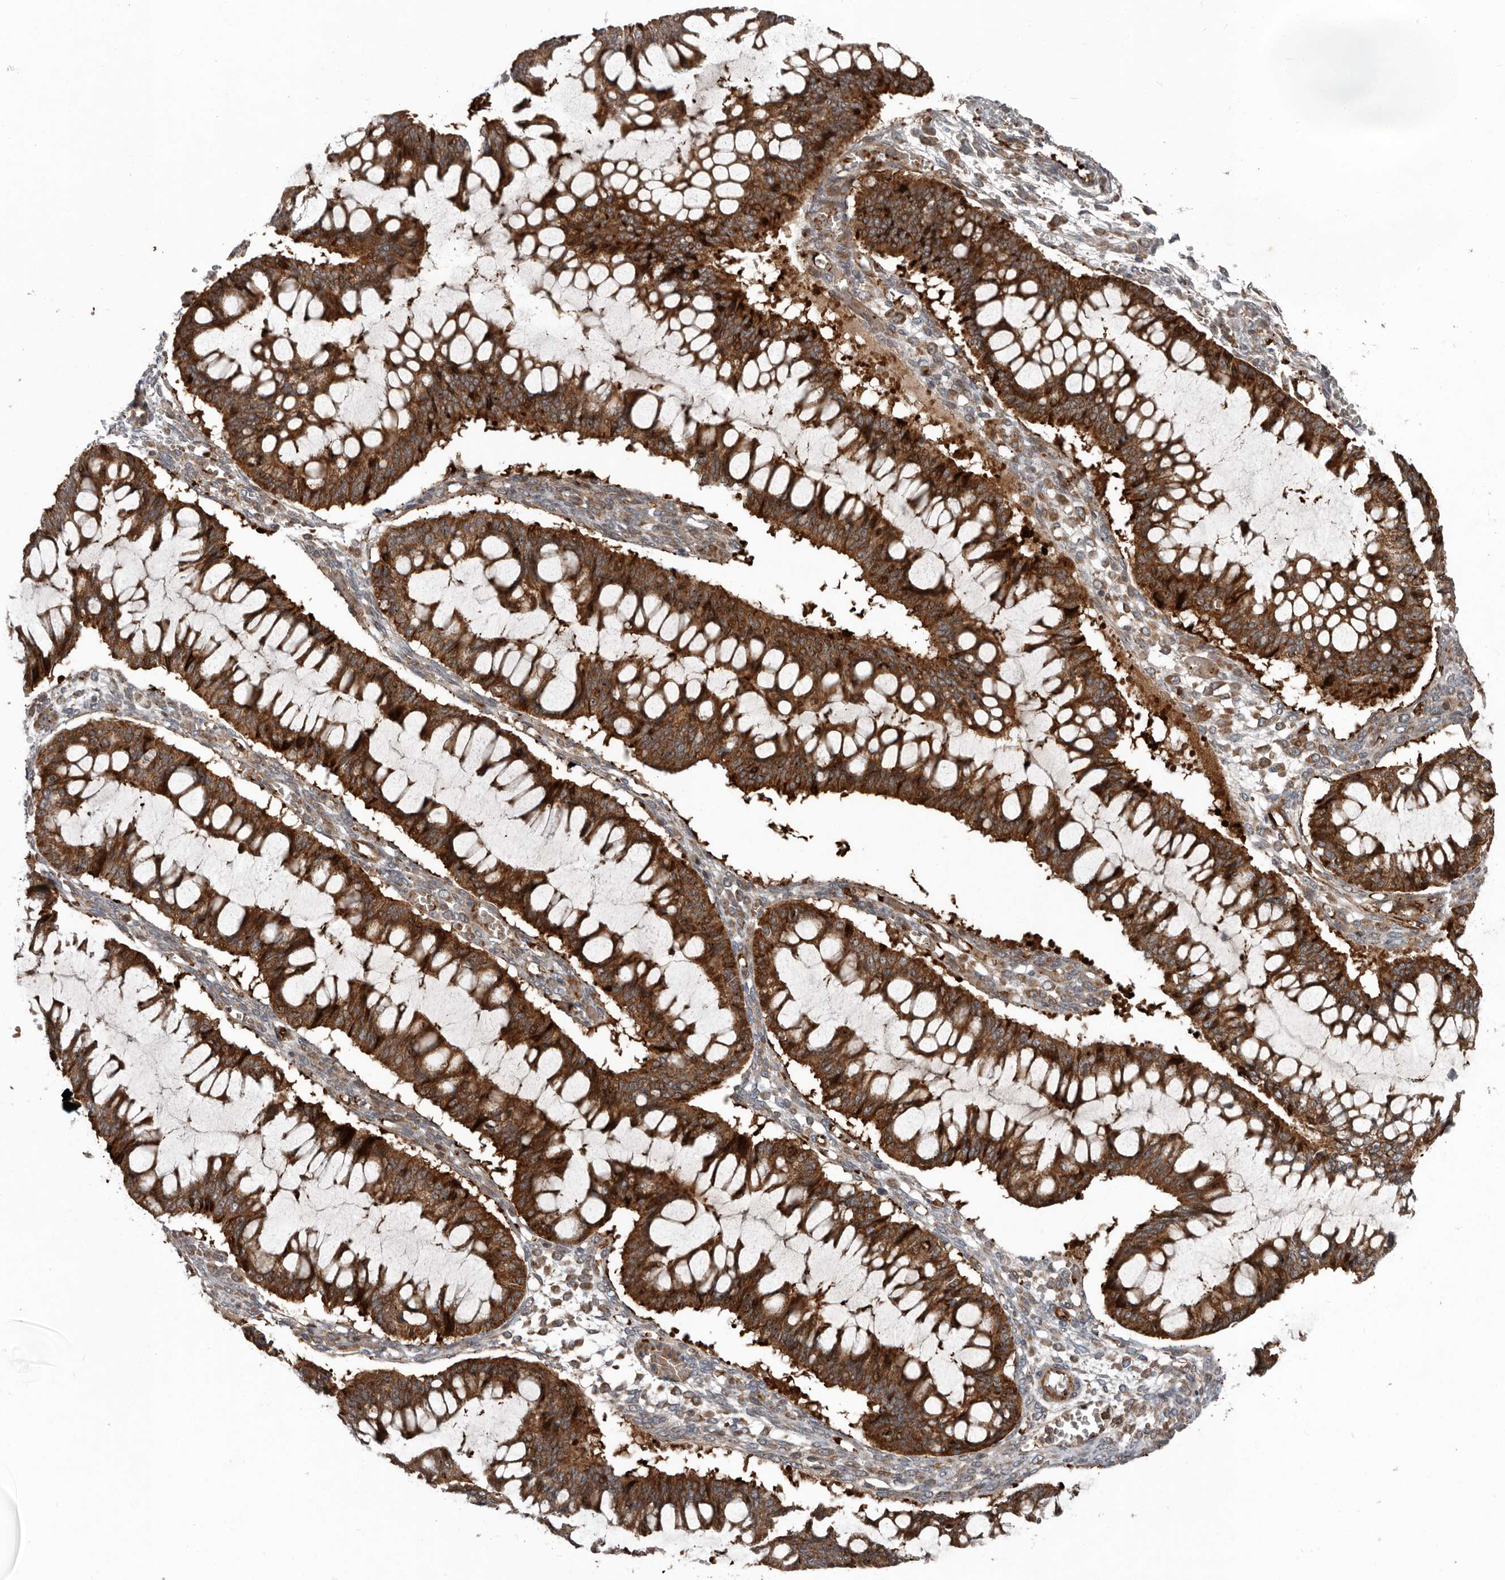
{"staining": {"intensity": "strong", "quantity": ">75%", "location": "cytoplasmic/membranous"}, "tissue": "ovarian cancer", "cell_type": "Tumor cells", "image_type": "cancer", "snomed": [{"axis": "morphology", "description": "Cystadenocarcinoma, mucinous, NOS"}, {"axis": "topography", "description": "Ovary"}], "caption": "A high amount of strong cytoplasmic/membranous positivity is appreciated in approximately >75% of tumor cells in mucinous cystadenocarcinoma (ovarian) tissue.", "gene": "FBXO31", "patient": {"sex": "female", "age": 73}}